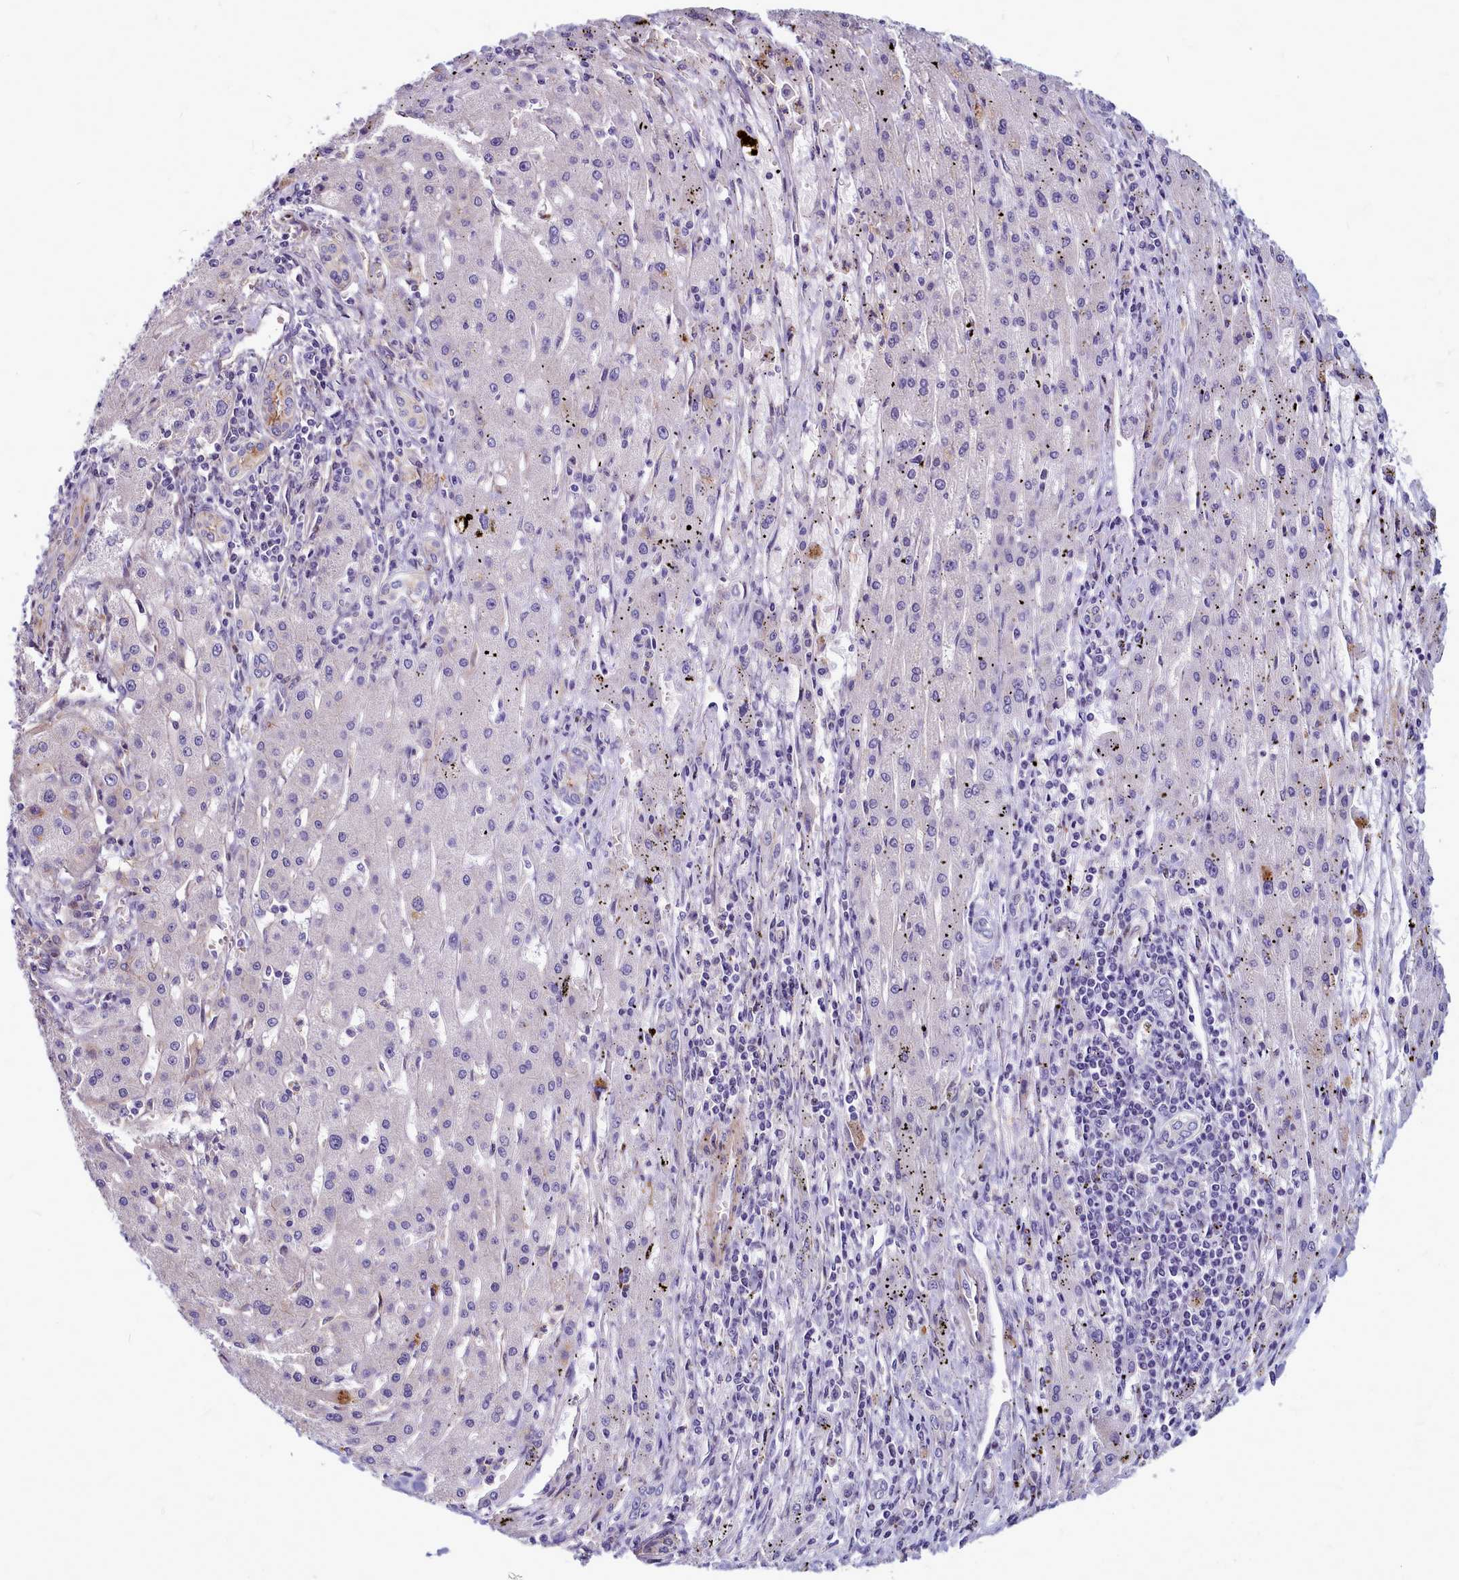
{"staining": {"intensity": "negative", "quantity": "none", "location": "none"}, "tissue": "liver cancer", "cell_type": "Tumor cells", "image_type": "cancer", "snomed": [{"axis": "morphology", "description": "Carcinoma, Hepatocellular, NOS"}, {"axis": "topography", "description": "Liver"}], "caption": "The photomicrograph displays no significant staining in tumor cells of hepatocellular carcinoma (liver).", "gene": "TTC5", "patient": {"sex": "male", "age": 72}}